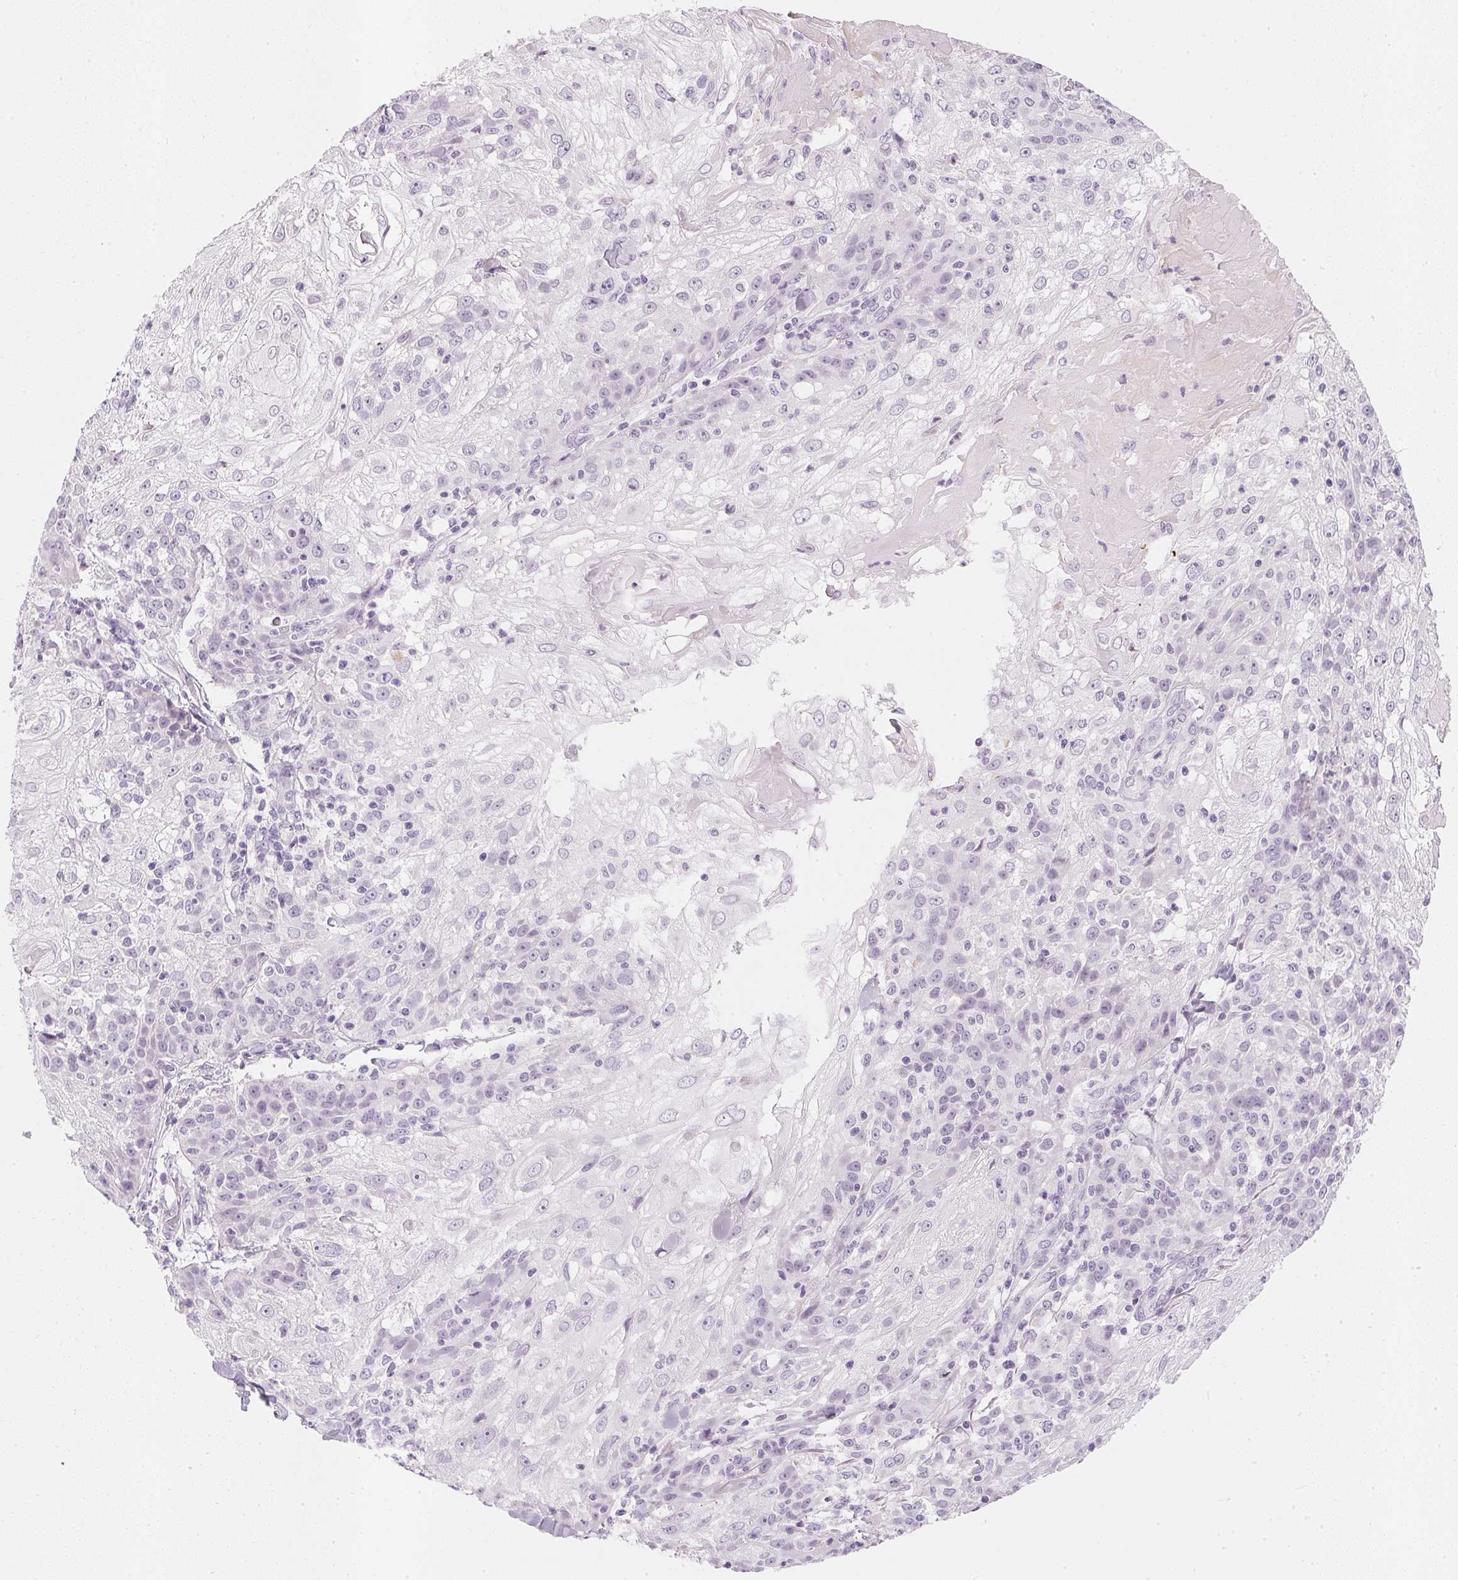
{"staining": {"intensity": "negative", "quantity": "none", "location": "none"}, "tissue": "skin cancer", "cell_type": "Tumor cells", "image_type": "cancer", "snomed": [{"axis": "morphology", "description": "Normal tissue, NOS"}, {"axis": "morphology", "description": "Squamous cell carcinoma, NOS"}, {"axis": "topography", "description": "Skin"}], "caption": "Tumor cells are negative for protein expression in human skin cancer. The staining was performed using DAB to visualize the protein expression in brown, while the nuclei were stained in blue with hematoxylin (Magnification: 20x).", "gene": "CHST4", "patient": {"sex": "female", "age": 83}}